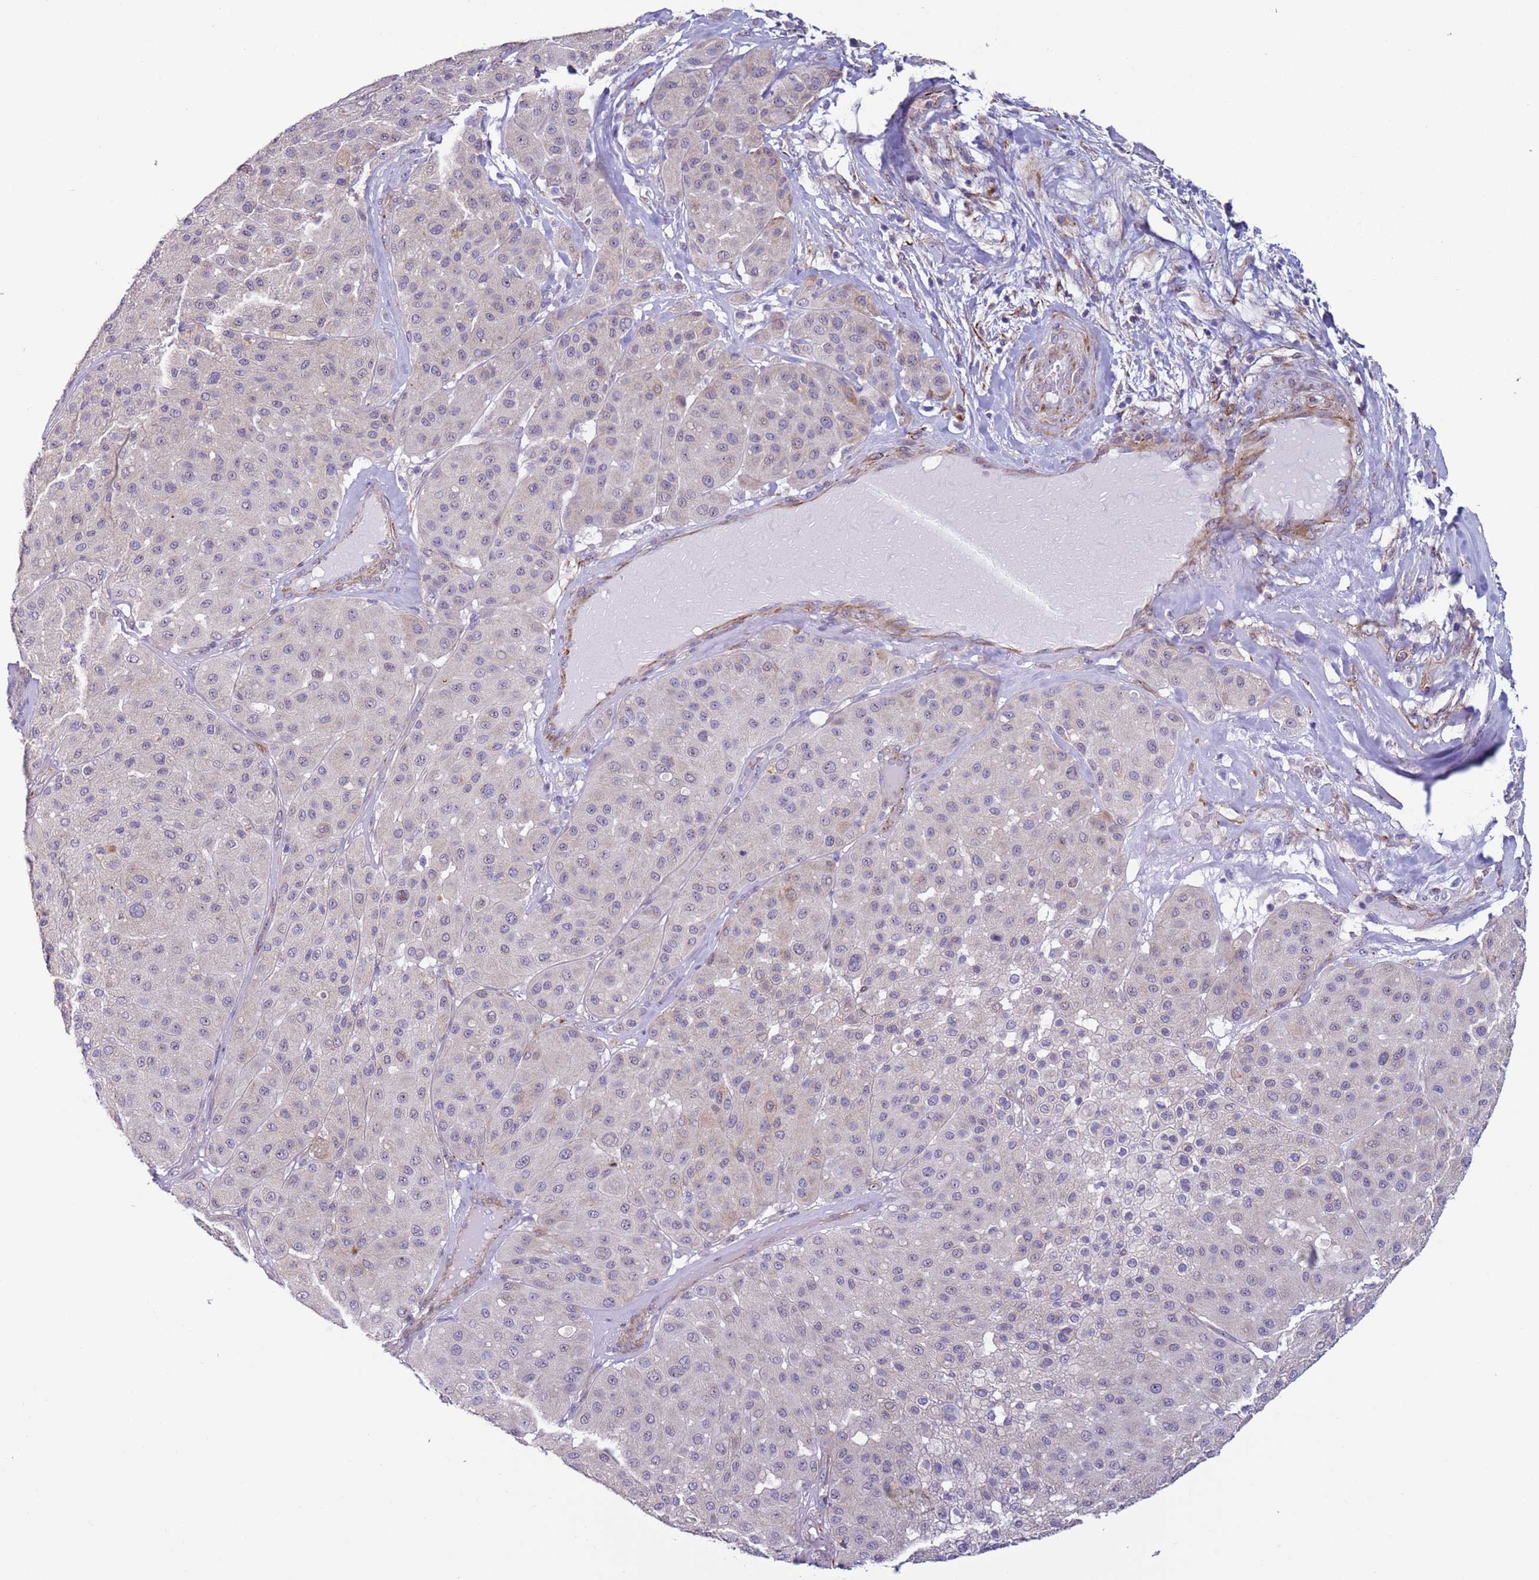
{"staining": {"intensity": "negative", "quantity": "none", "location": "none"}, "tissue": "melanoma", "cell_type": "Tumor cells", "image_type": "cancer", "snomed": [{"axis": "morphology", "description": "Malignant melanoma, Metastatic site"}, {"axis": "topography", "description": "Smooth muscle"}], "caption": "Histopathology image shows no protein staining in tumor cells of melanoma tissue.", "gene": "HEATR1", "patient": {"sex": "male", "age": 41}}